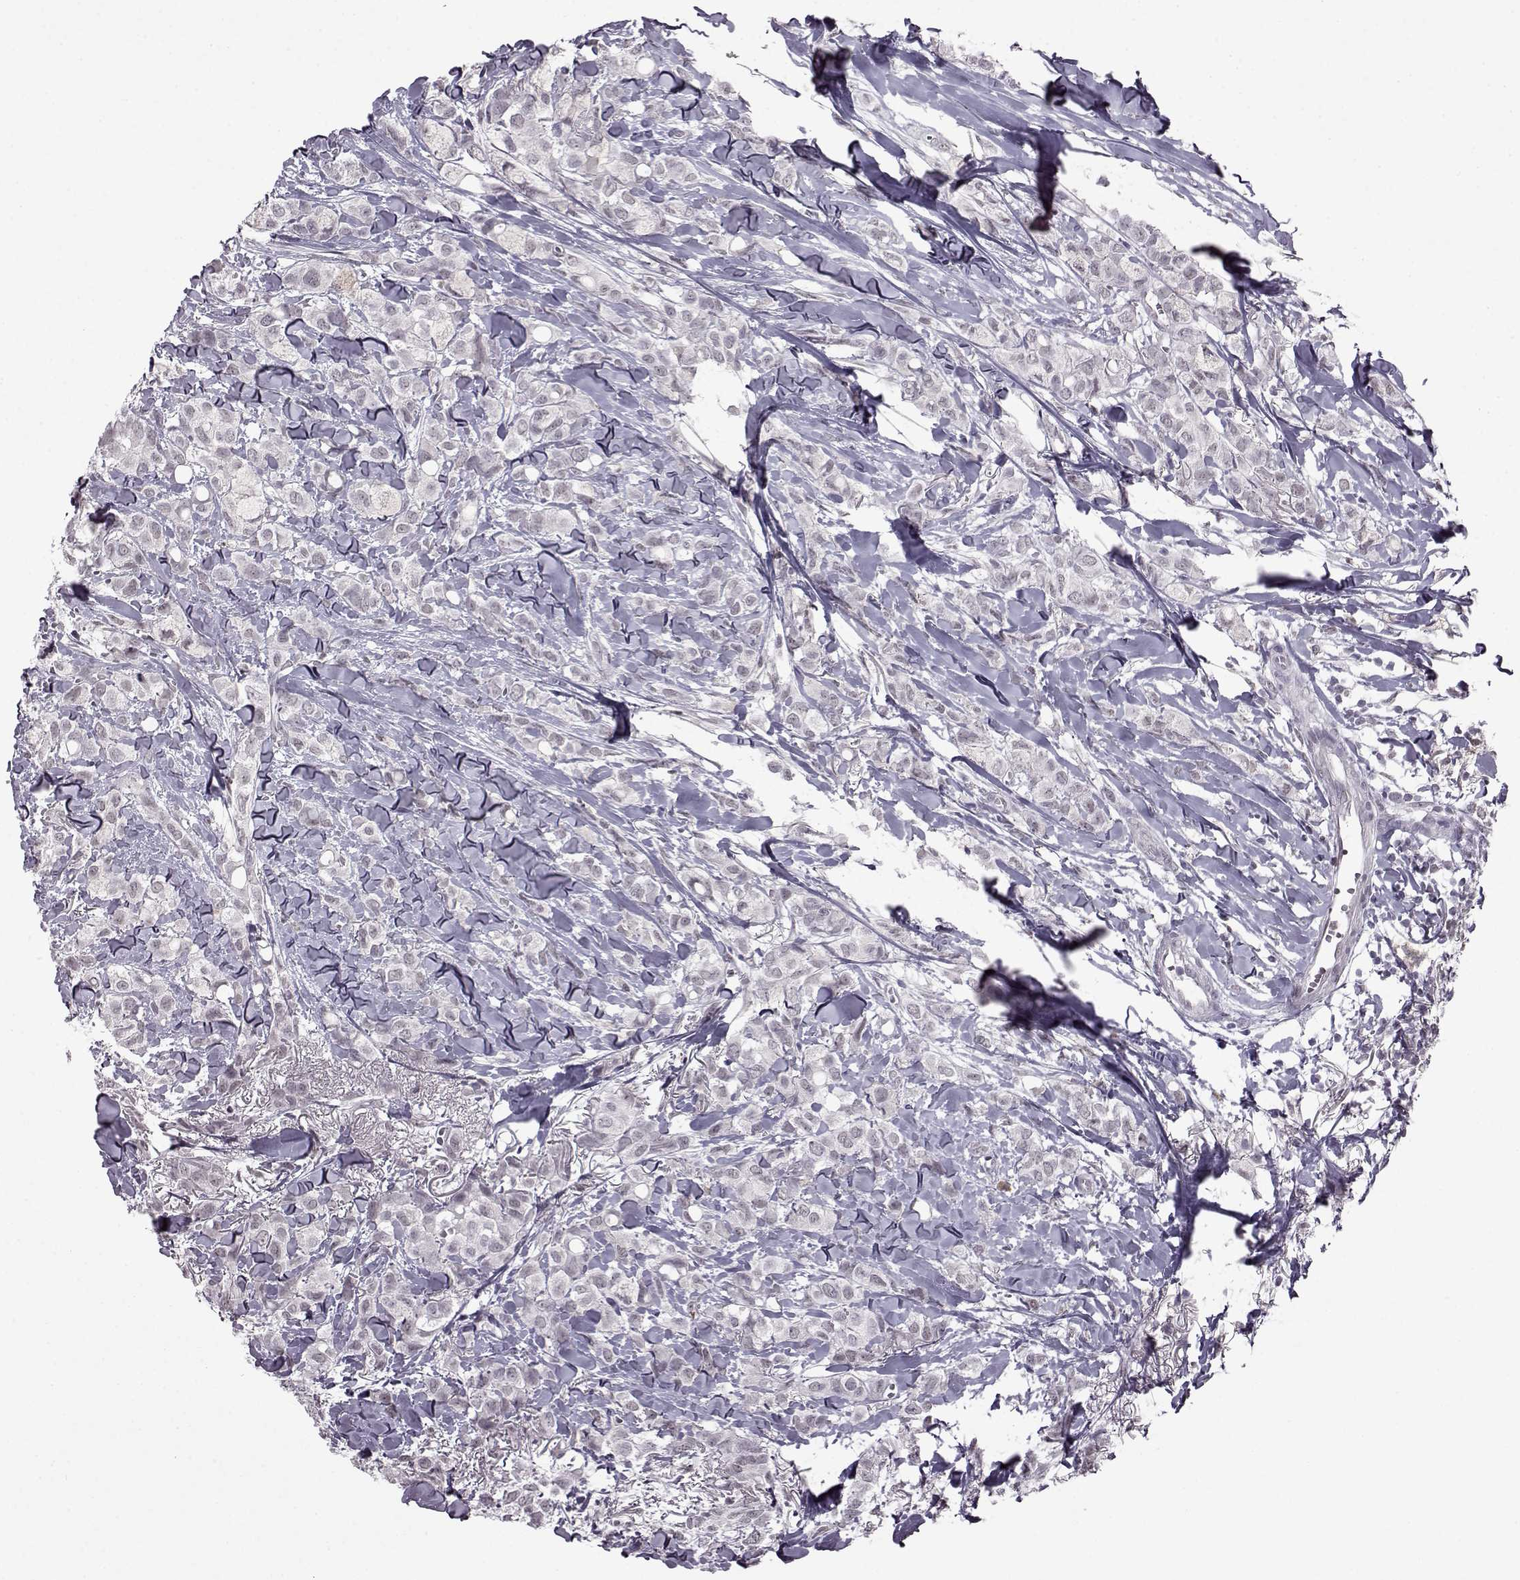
{"staining": {"intensity": "negative", "quantity": "none", "location": "none"}, "tissue": "breast cancer", "cell_type": "Tumor cells", "image_type": "cancer", "snomed": [{"axis": "morphology", "description": "Duct carcinoma"}, {"axis": "topography", "description": "Breast"}], "caption": "Immunohistochemistry (IHC) histopathology image of infiltrating ductal carcinoma (breast) stained for a protein (brown), which demonstrates no staining in tumor cells.", "gene": "SLC28A2", "patient": {"sex": "female", "age": 85}}